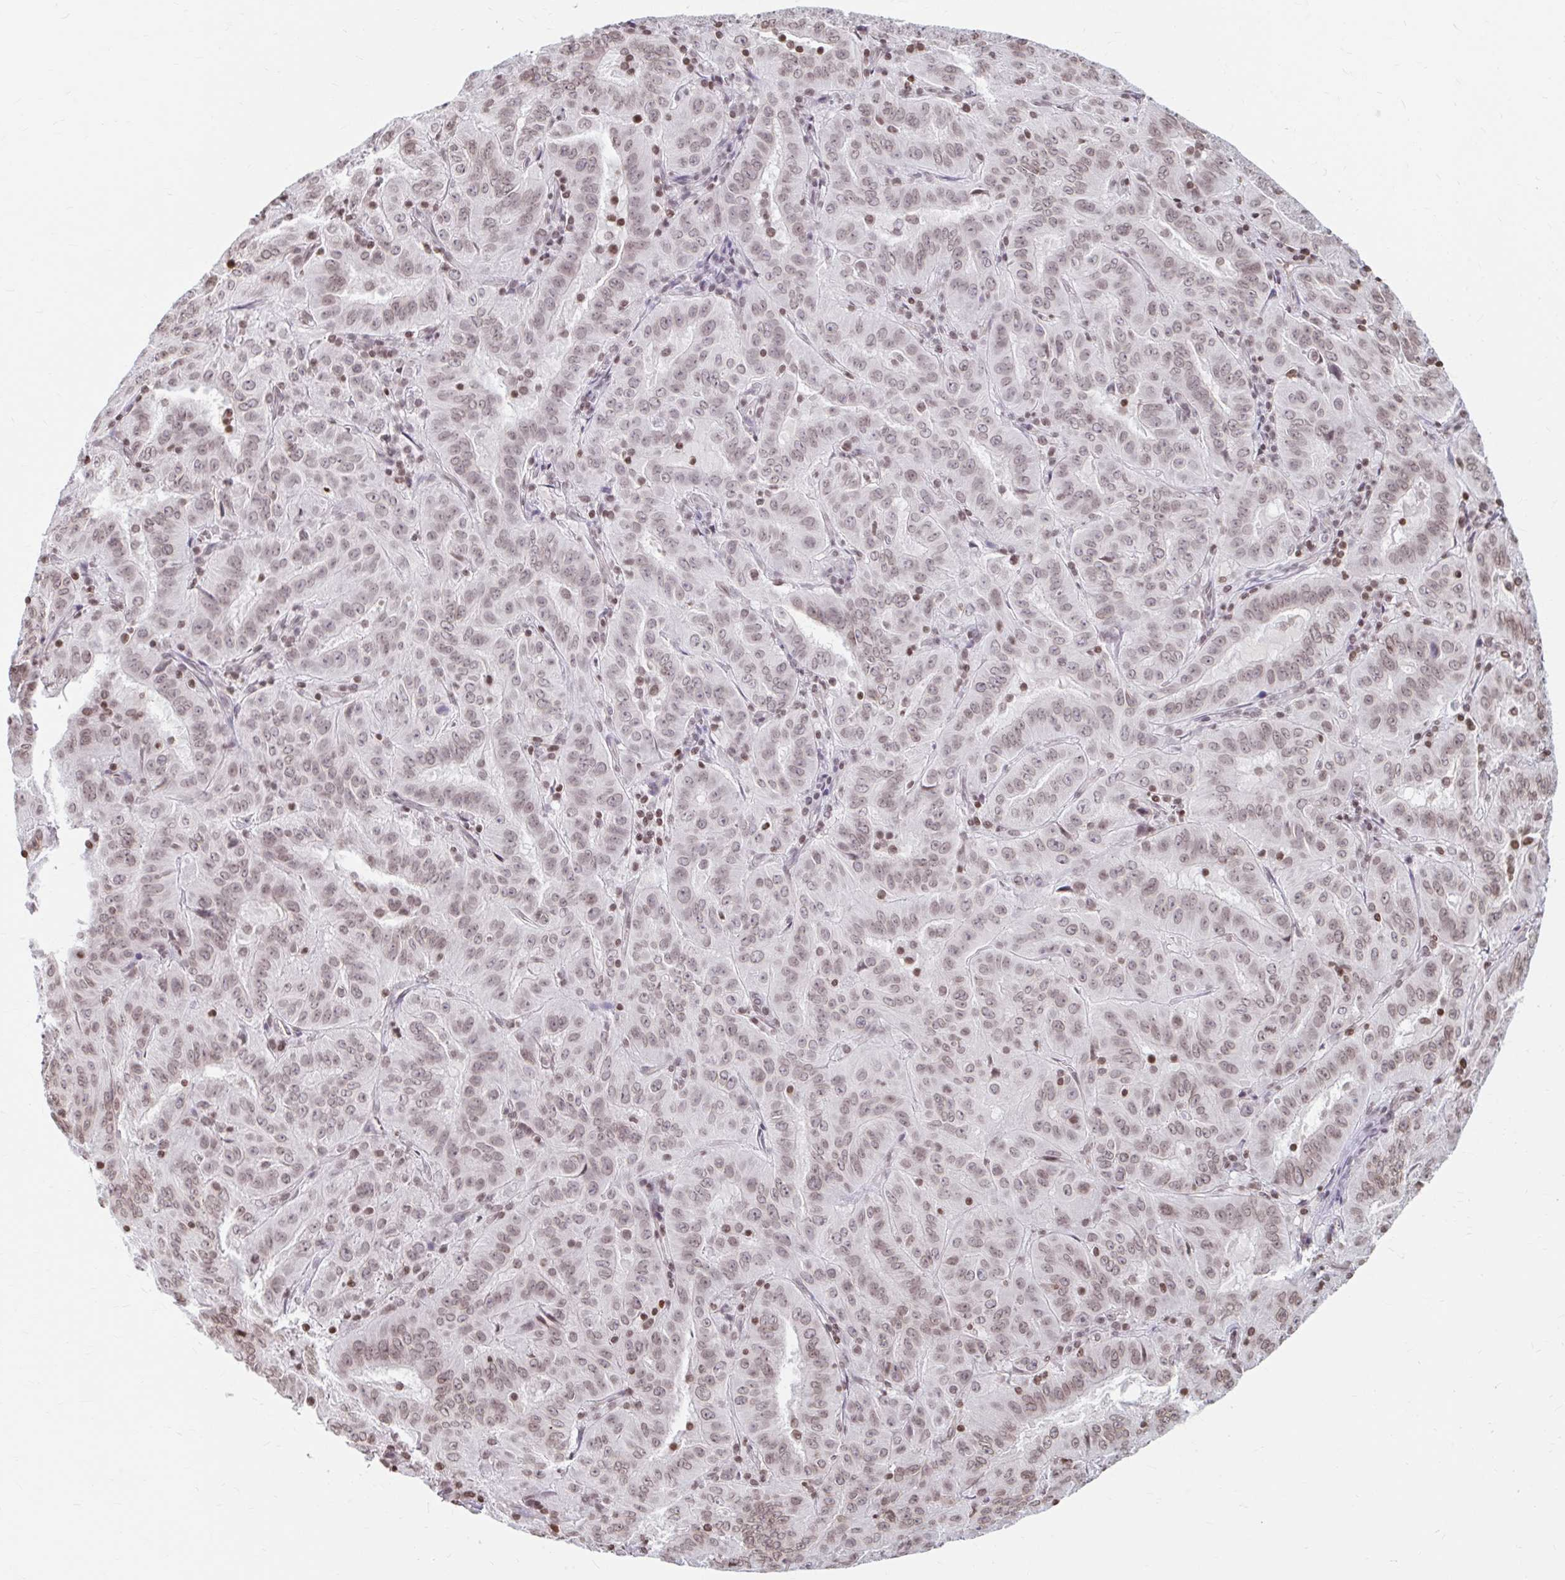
{"staining": {"intensity": "weak", "quantity": "25%-75%", "location": "nuclear"}, "tissue": "pancreatic cancer", "cell_type": "Tumor cells", "image_type": "cancer", "snomed": [{"axis": "morphology", "description": "Adenocarcinoma, NOS"}, {"axis": "topography", "description": "Pancreas"}], "caption": "There is low levels of weak nuclear staining in tumor cells of pancreatic cancer, as demonstrated by immunohistochemical staining (brown color).", "gene": "ORC3", "patient": {"sex": "male", "age": 63}}